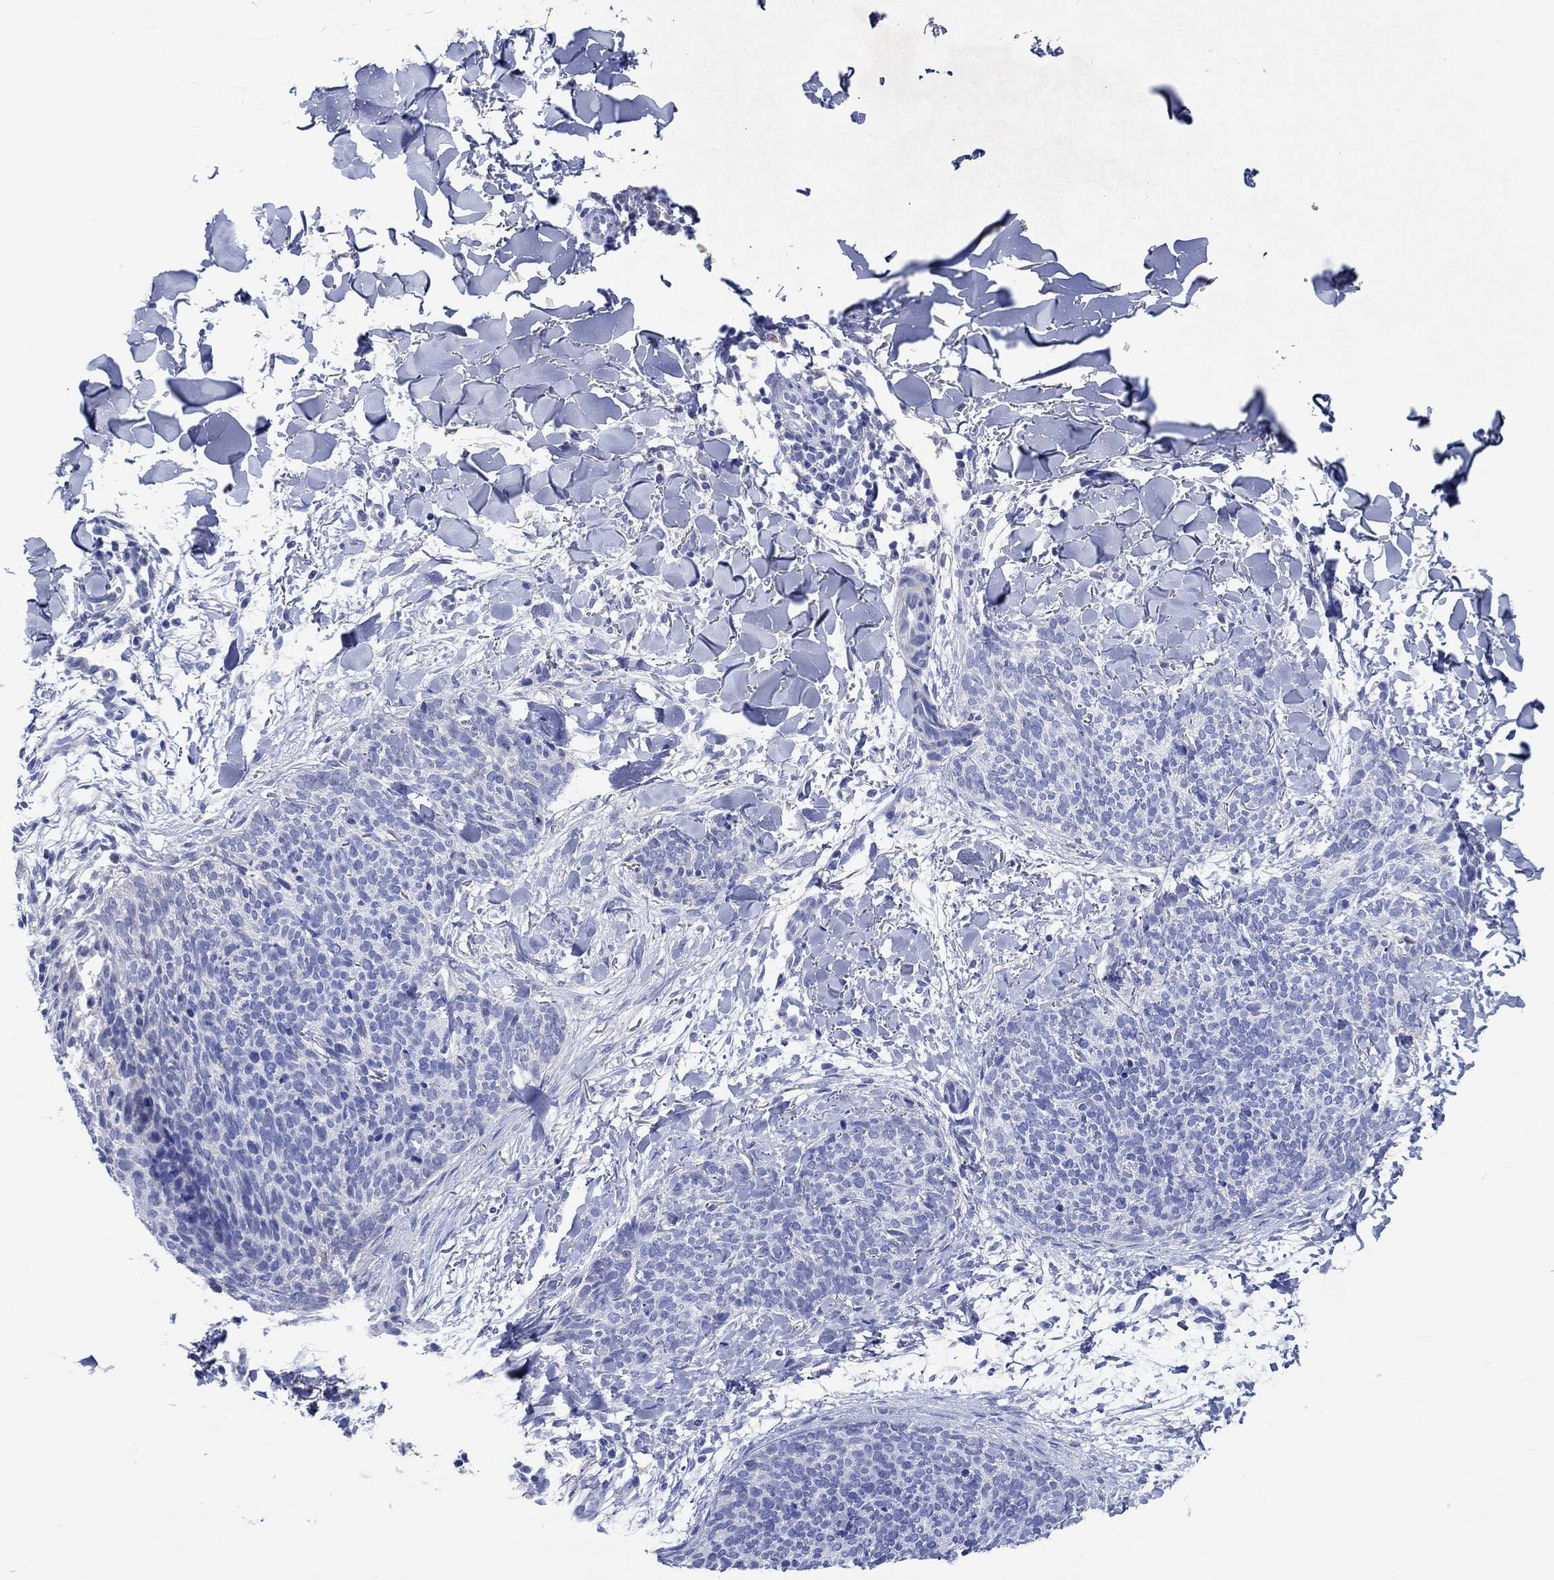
{"staining": {"intensity": "negative", "quantity": "none", "location": "none"}, "tissue": "skin cancer", "cell_type": "Tumor cells", "image_type": "cancer", "snomed": [{"axis": "morphology", "description": "Basal cell carcinoma"}, {"axis": "topography", "description": "Skin"}], "caption": "High power microscopy histopathology image of an immunohistochemistry (IHC) histopathology image of skin basal cell carcinoma, revealing no significant positivity in tumor cells. Nuclei are stained in blue.", "gene": "SHISA4", "patient": {"sex": "male", "age": 64}}